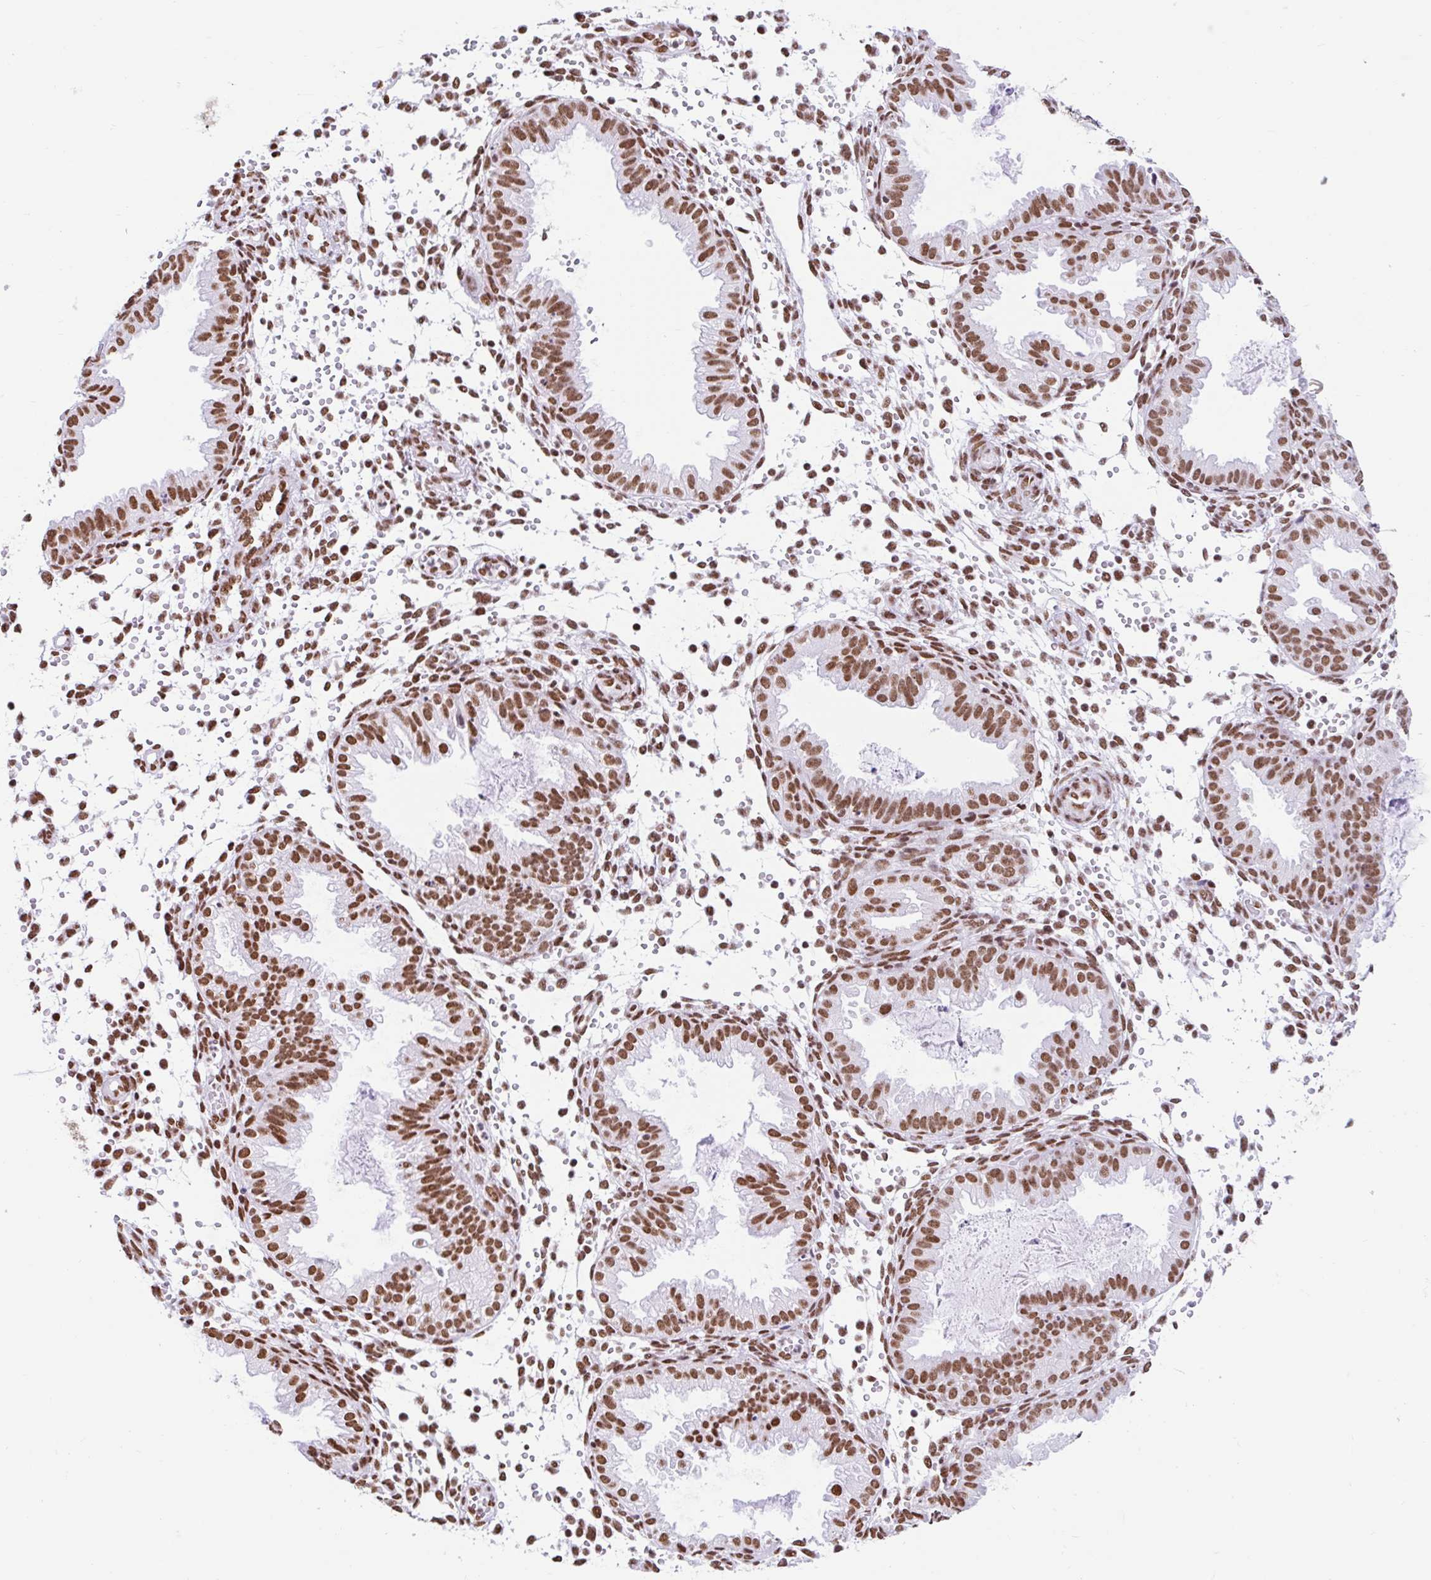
{"staining": {"intensity": "strong", "quantity": ">75%", "location": "nuclear"}, "tissue": "endometrium", "cell_type": "Cells in endometrial stroma", "image_type": "normal", "snomed": [{"axis": "morphology", "description": "Normal tissue, NOS"}, {"axis": "topography", "description": "Endometrium"}], "caption": "Protein staining of normal endometrium demonstrates strong nuclear positivity in approximately >75% of cells in endometrial stroma. (brown staining indicates protein expression, while blue staining denotes nuclei).", "gene": "KHDRBS1", "patient": {"sex": "female", "age": 33}}